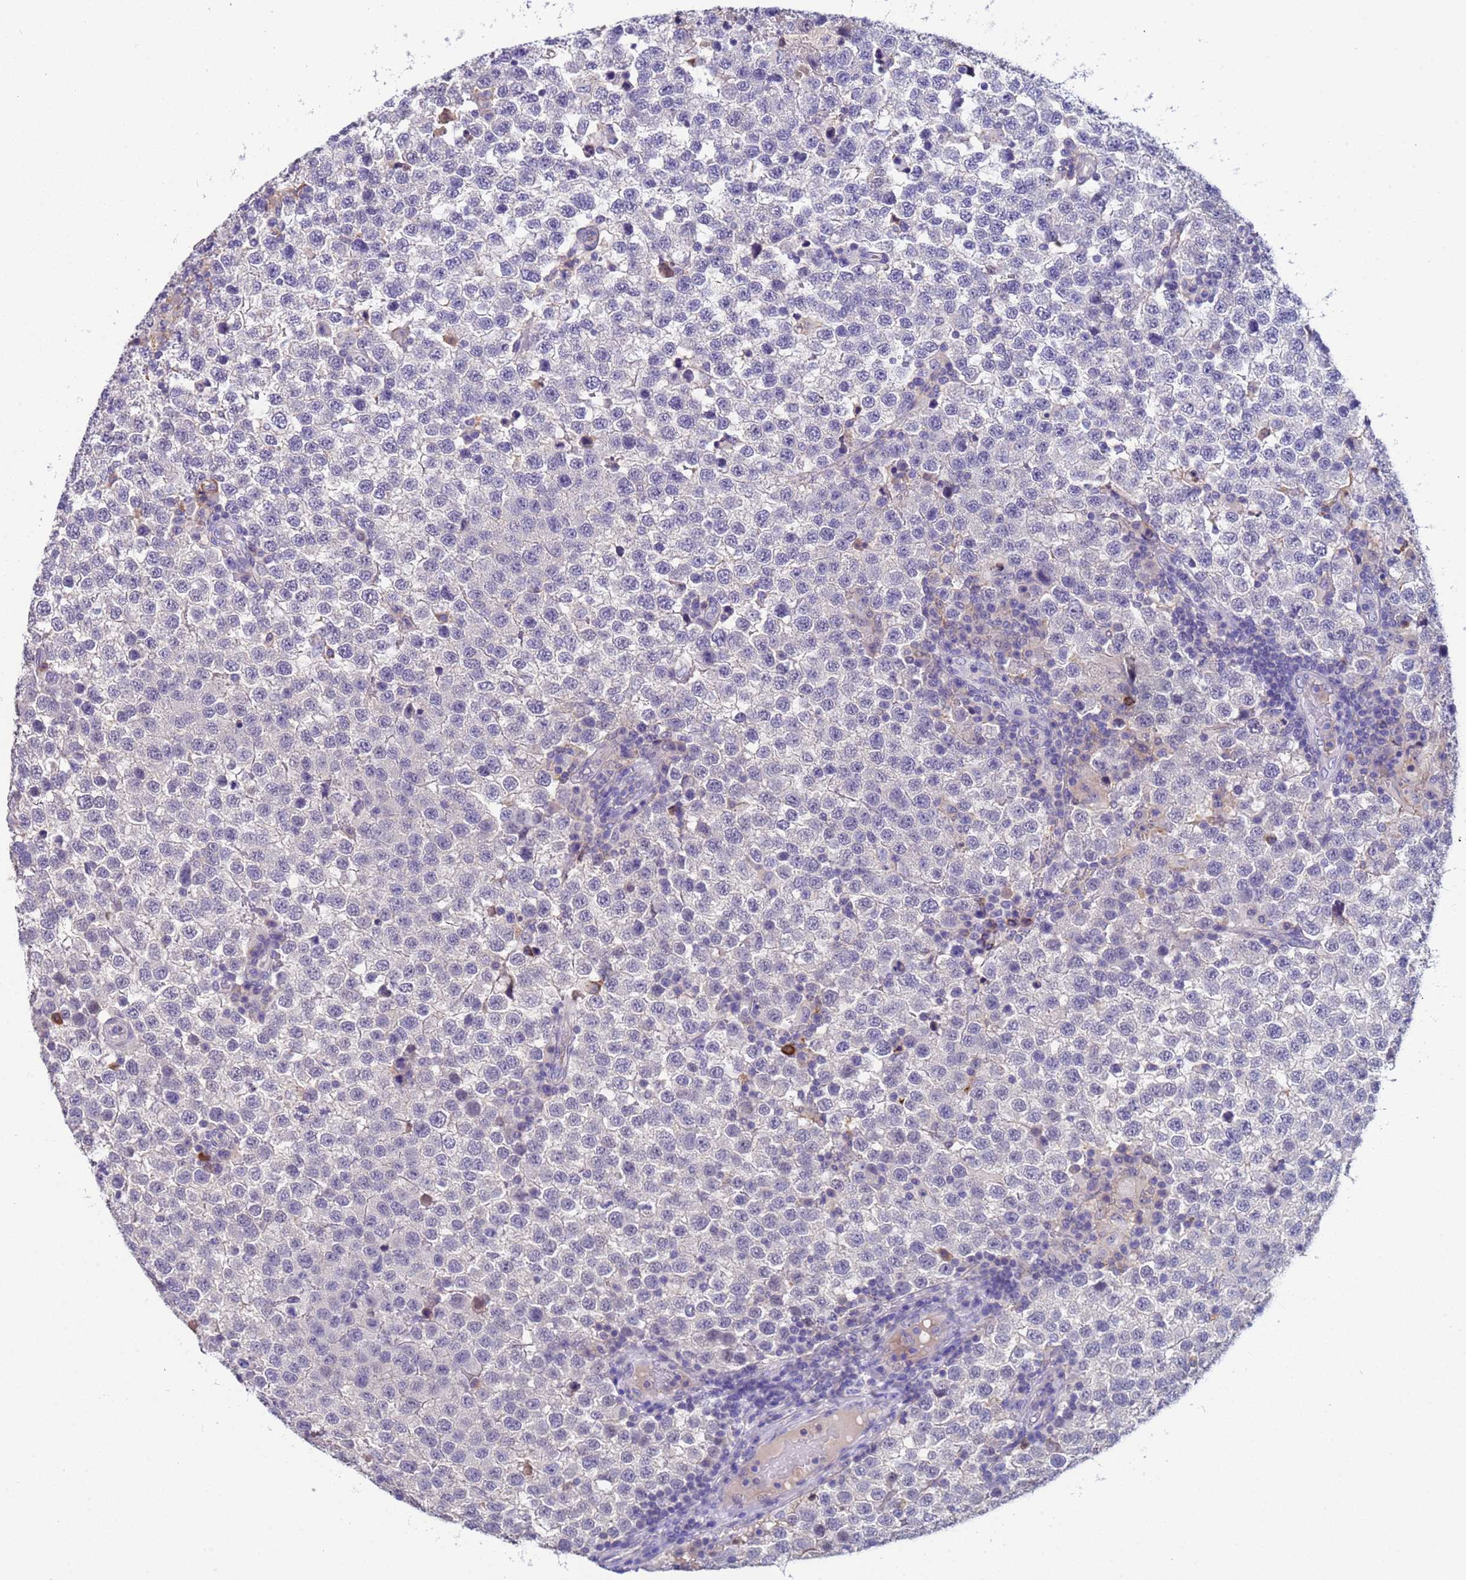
{"staining": {"intensity": "negative", "quantity": "none", "location": "none"}, "tissue": "testis cancer", "cell_type": "Tumor cells", "image_type": "cancer", "snomed": [{"axis": "morphology", "description": "Seminoma, NOS"}, {"axis": "topography", "description": "Testis"}], "caption": "Tumor cells are negative for brown protein staining in testis seminoma.", "gene": "ZNF248", "patient": {"sex": "male", "age": 34}}